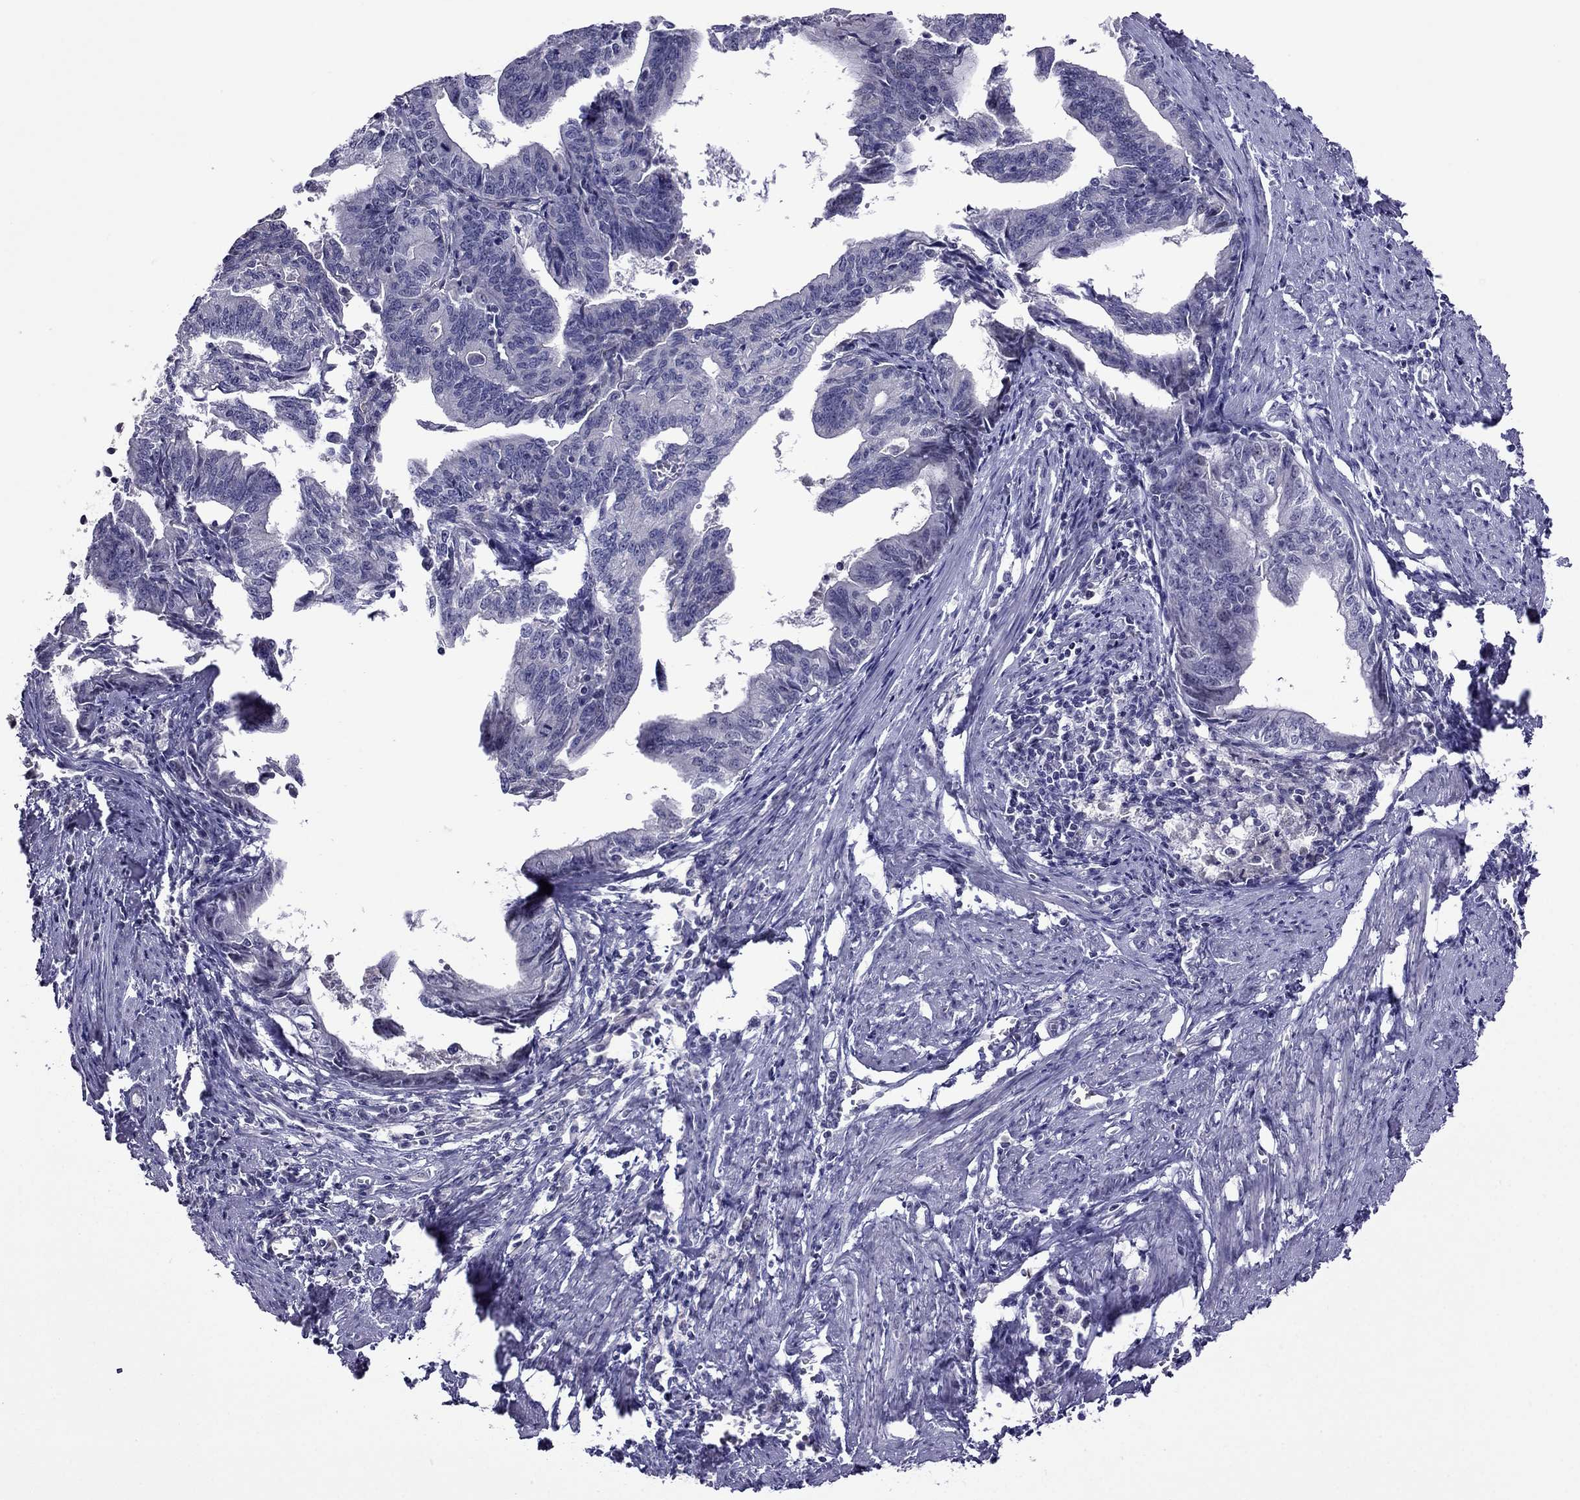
{"staining": {"intensity": "negative", "quantity": "none", "location": "none"}, "tissue": "endometrial cancer", "cell_type": "Tumor cells", "image_type": "cancer", "snomed": [{"axis": "morphology", "description": "Adenocarcinoma, NOS"}, {"axis": "topography", "description": "Endometrium"}], "caption": "The histopathology image reveals no significant staining in tumor cells of adenocarcinoma (endometrial).", "gene": "SPTBN4", "patient": {"sex": "female", "age": 65}}